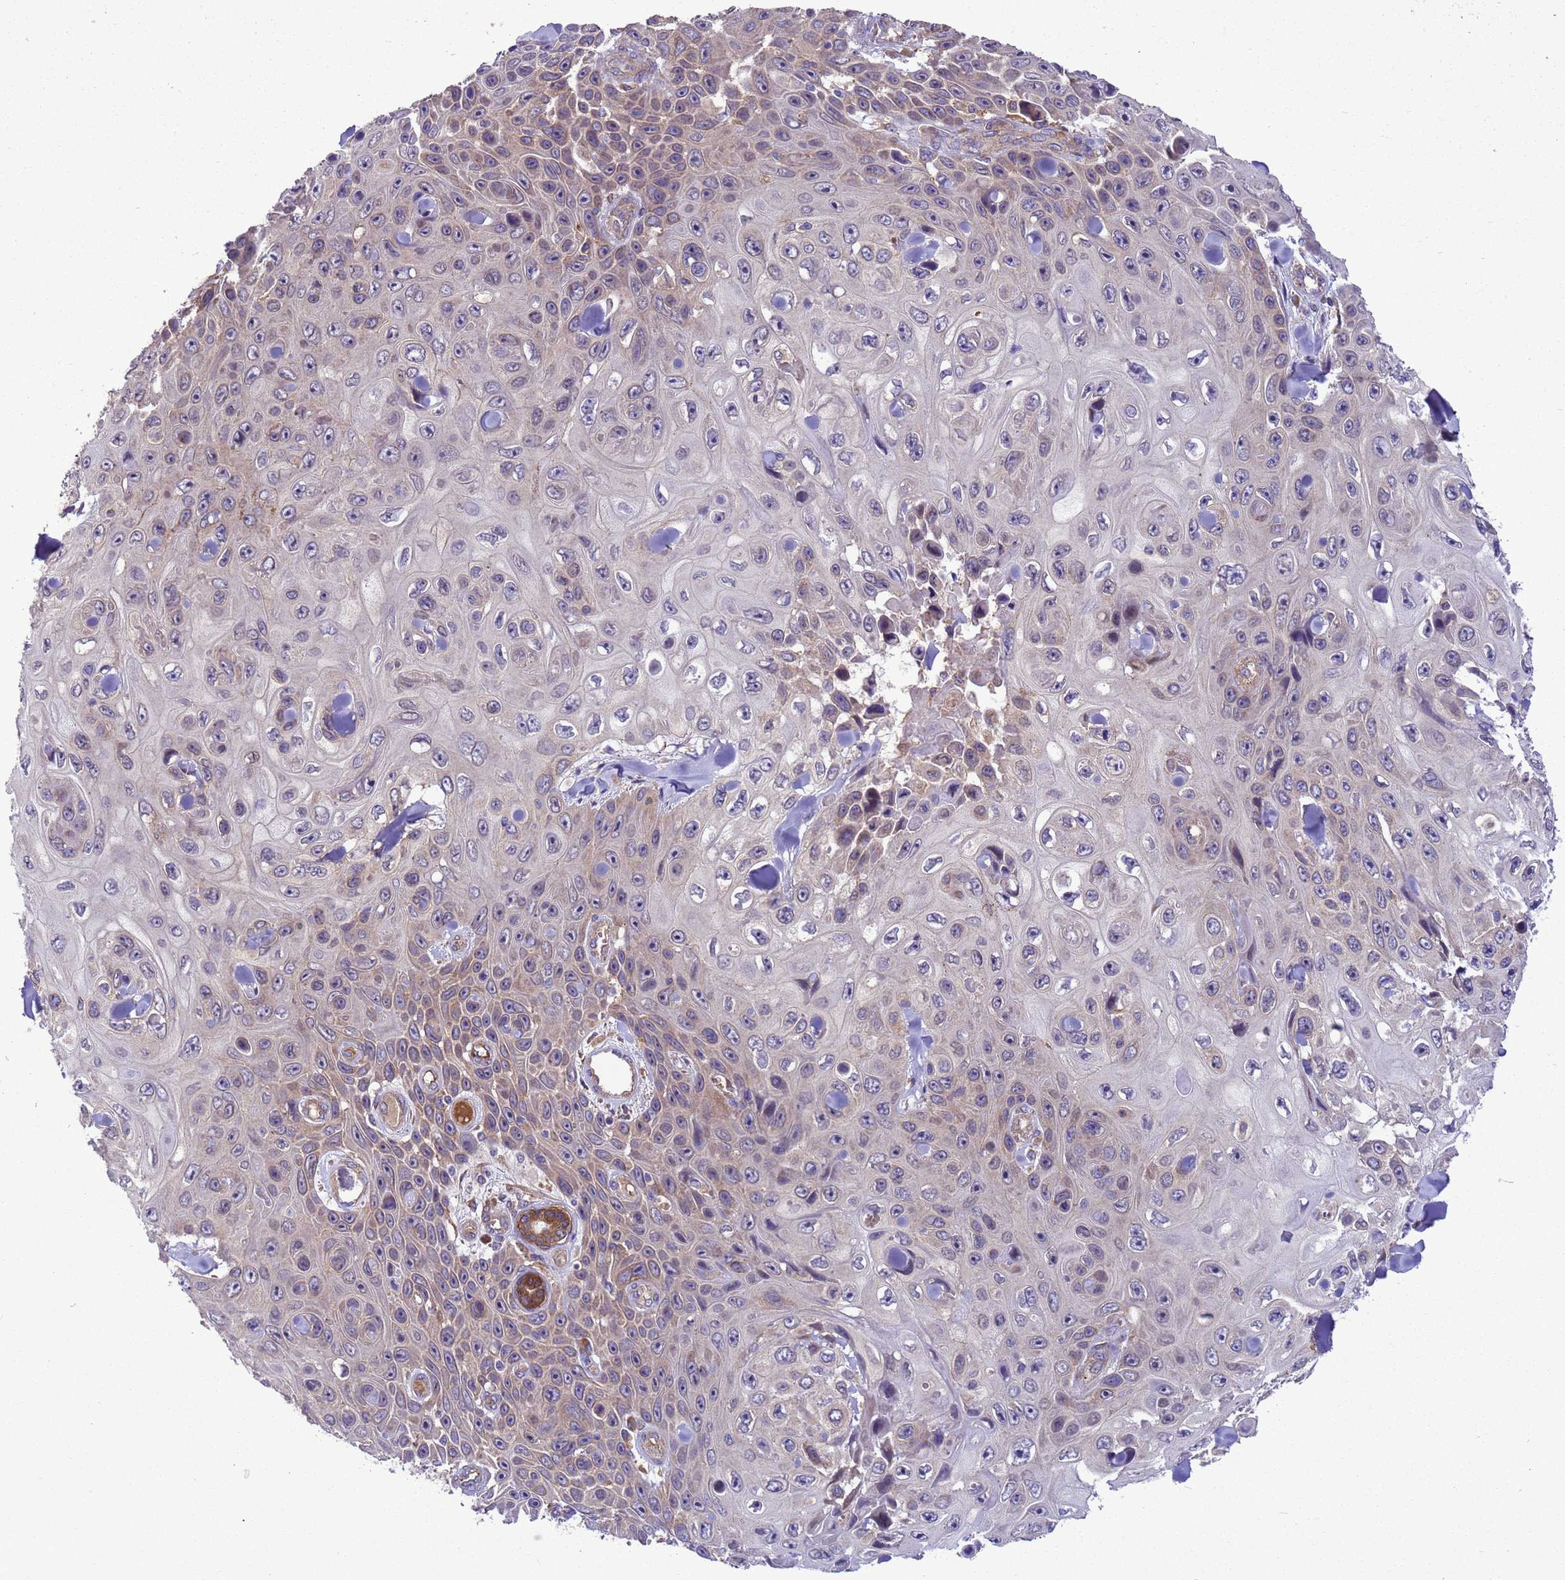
{"staining": {"intensity": "weak", "quantity": "25%-75%", "location": "cytoplasmic/membranous"}, "tissue": "skin cancer", "cell_type": "Tumor cells", "image_type": "cancer", "snomed": [{"axis": "morphology", "description": "Squamous cell carcinoma, NOS"}, {"axis": "topography", "description": "Skin"}], "caption": "Protein staining displays weak cytoplasmic/membranous staining in approximately 25%-75% of tumor cells in skin cancer (squamous cell carcinoma).", "gene": "ARHGAP12", "patient": {"sex": "male", "age": 82}}